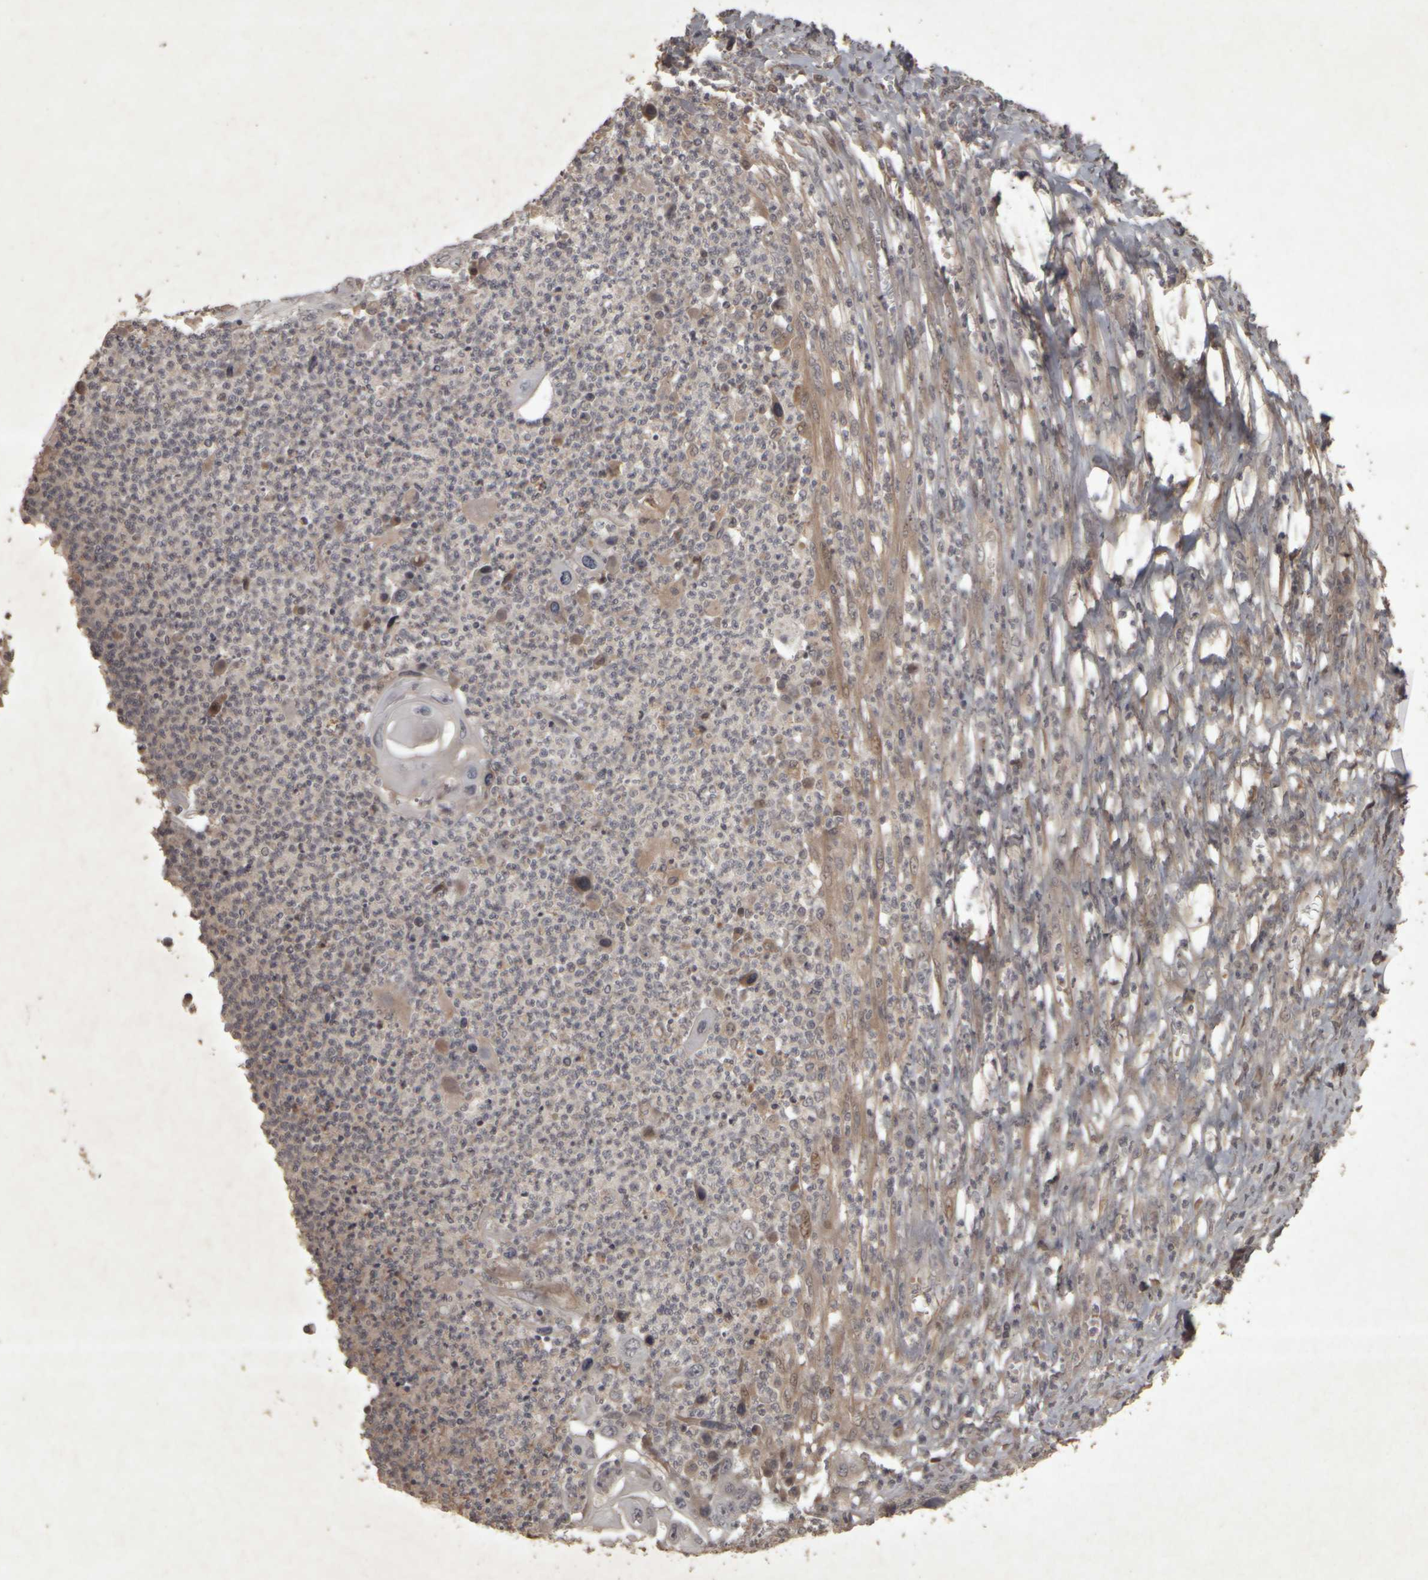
{"staining": {"intensity": "negative", "quantity": "none", "location": "none"}, "tissue": "skin cancer", "cell_type": "Tumor cells", "image_type": "cancer", "snomed": [{"axis": "morphology", "description": "Squamous cell carcinoma, NOS"}, {"axis": "topography", "description": "Skin"}], "caption": "A photomicrograph of human squamous cell carcinoma (skin) is negative for staining in tumor cells.", "gene": "ACO1", "patient": {"sex": "male", "age": 55}}